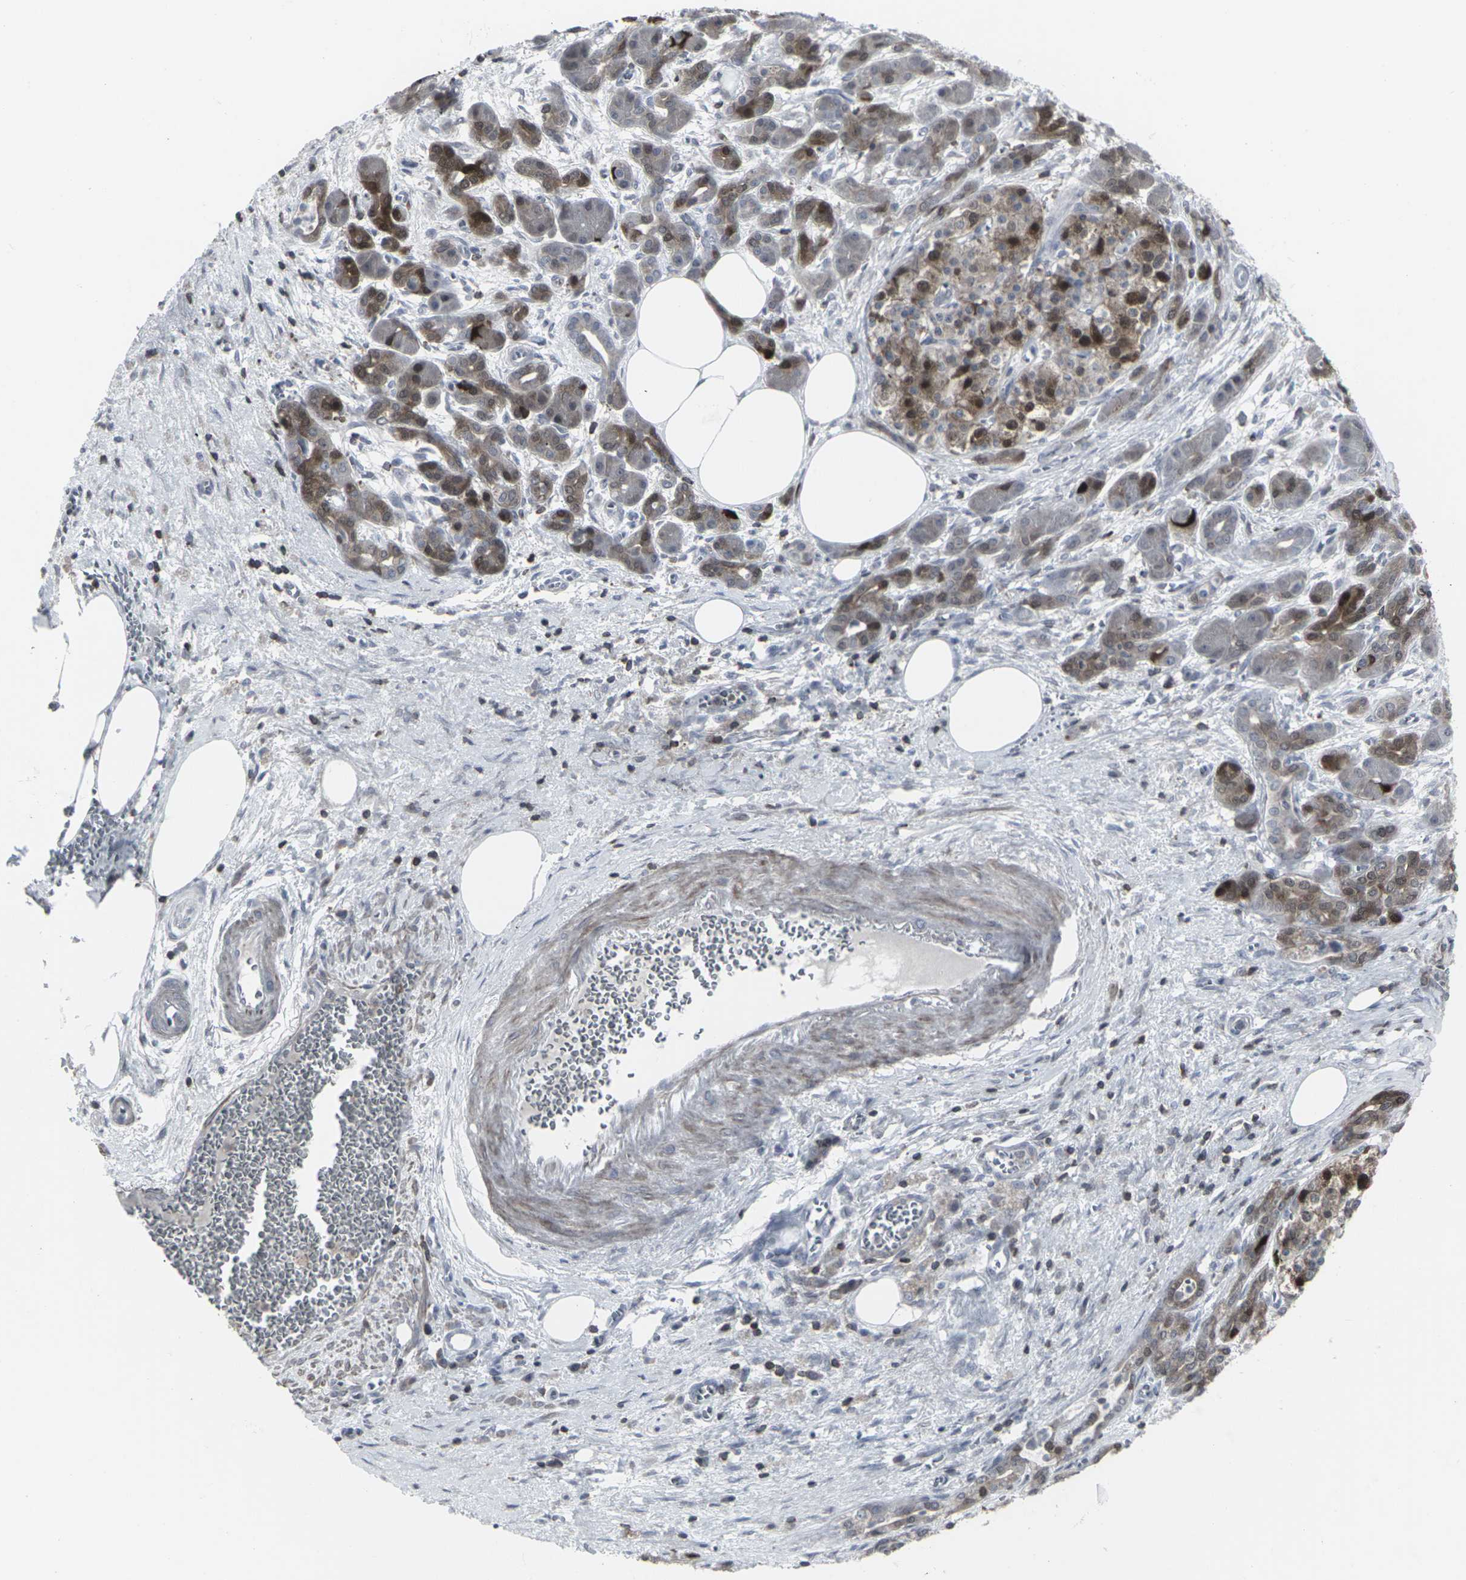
{"staining": {"intensity": "moderate", "quantity": ">75%", "location": "cytoplasmic/membranous"}, "tissue": "pancreatic cancer", "cell_type": "Tumor cells", "image_type": "cancer", "snomed": [{"axis": "morphology", "description": "Adenocarcinoma, NOS"}, {"axis": "topography", "description": "Pancreas"}], "caption": "Pancreatic adenocarcinoma was stained to show a protein in brown. There is medium levels of moderate cytoplasmic/membranous expression in about >75% of tumor cells. The protein is stained brown, and the nuclei are stained in blue (DAB IHC with brightfield microscopy, high magnification).", "gene": "APOBEC2", "patient": {"sex": "female", "age": 70}}